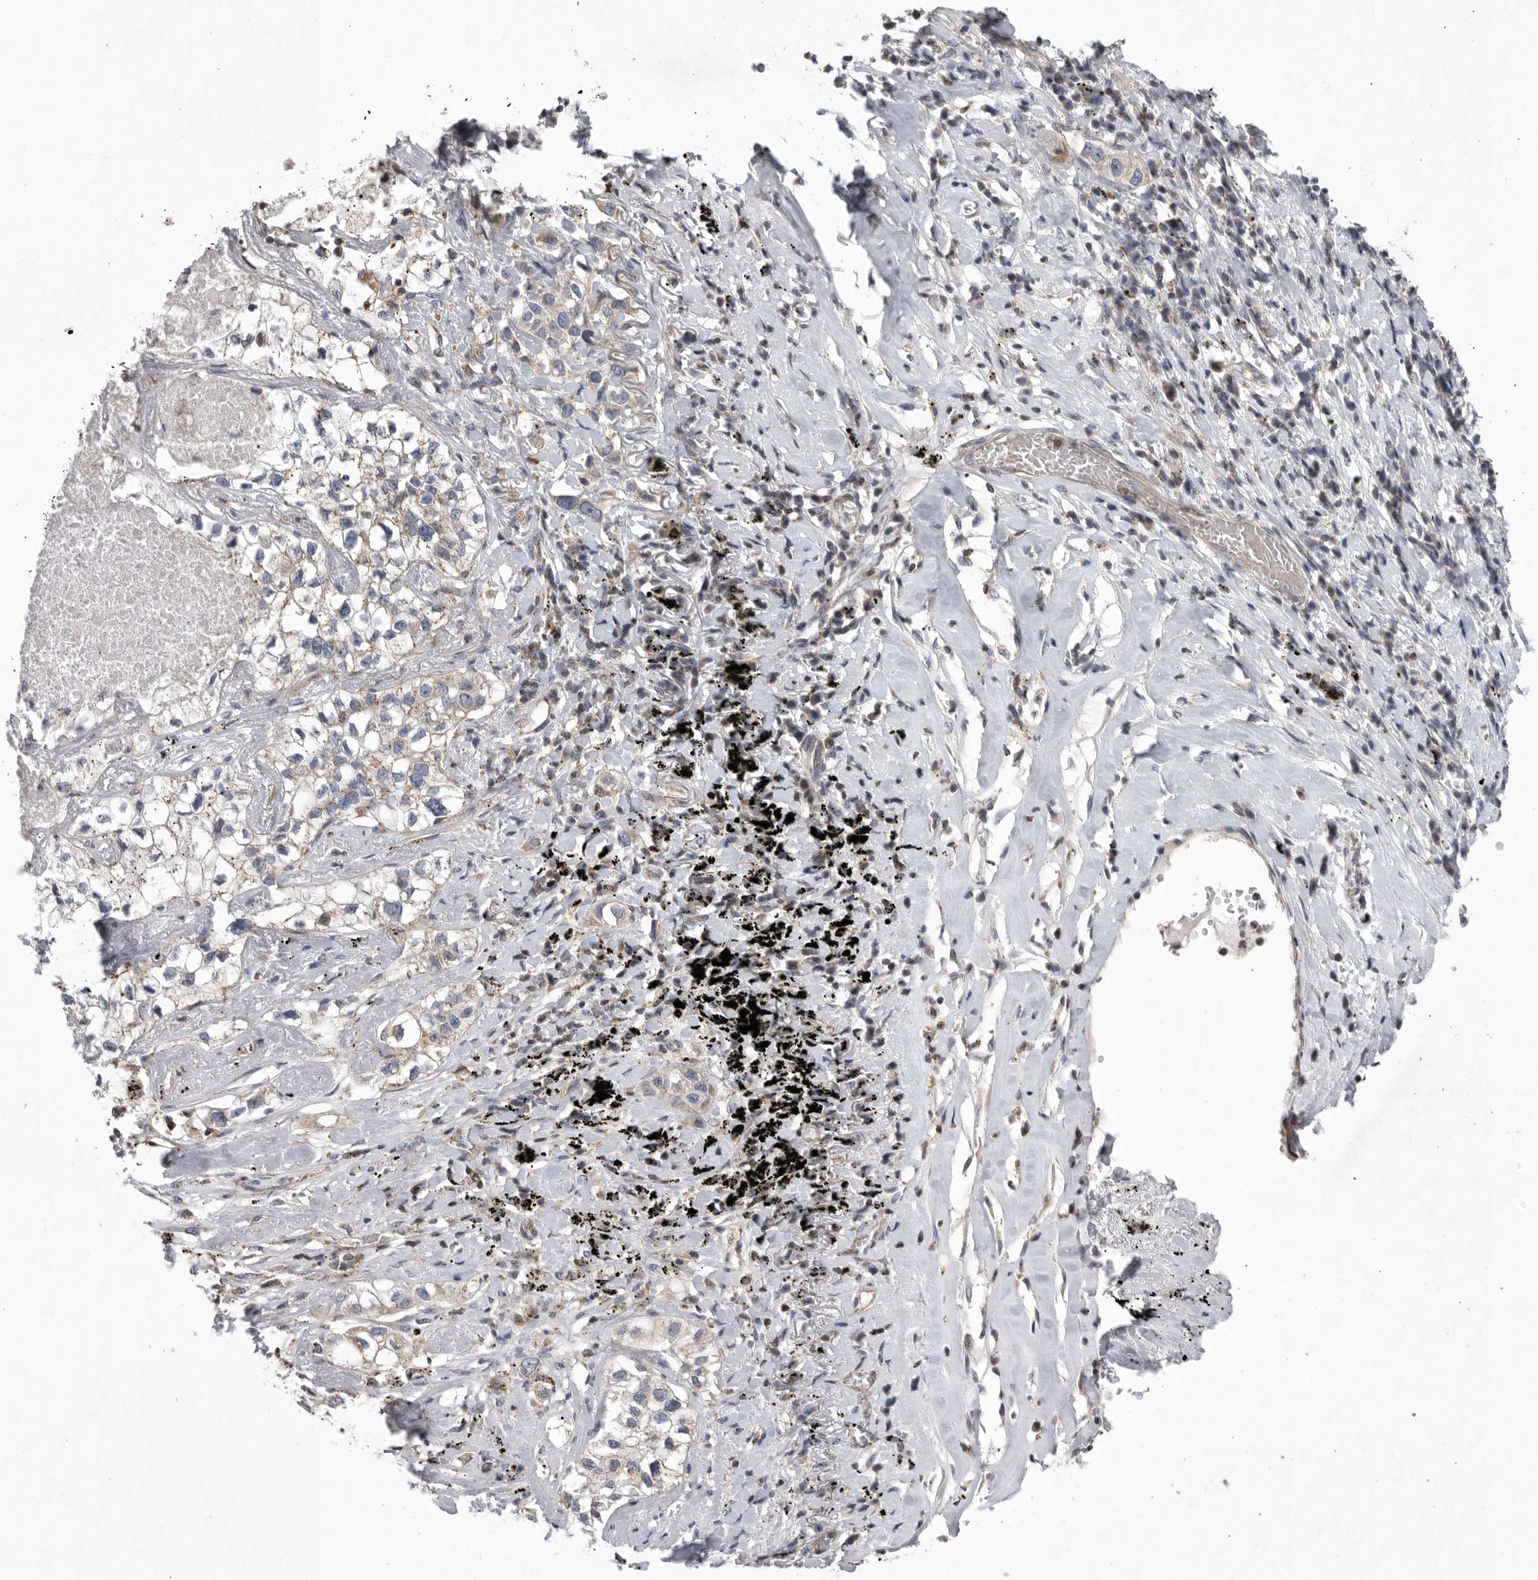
{"staining": {"intensity": "negative", "quantity": "none", "location": "none"}, "tissue": "lung cancer", "cell_type": "Tumor cells", "image_type": "cancer", "snomed": [{"axis": "morphology", "description": "Adenocarcinoma, NOS"}, {"axis": "topography", "description": "Lung"}], "caption": "A high-resolution histopathology image shows IHC staining of lung adenocarcinoma, which exhibits no significant positivity in tumor cells.", "gene": "MPZL1", "patient": {"sex": "male", "age": 63}}